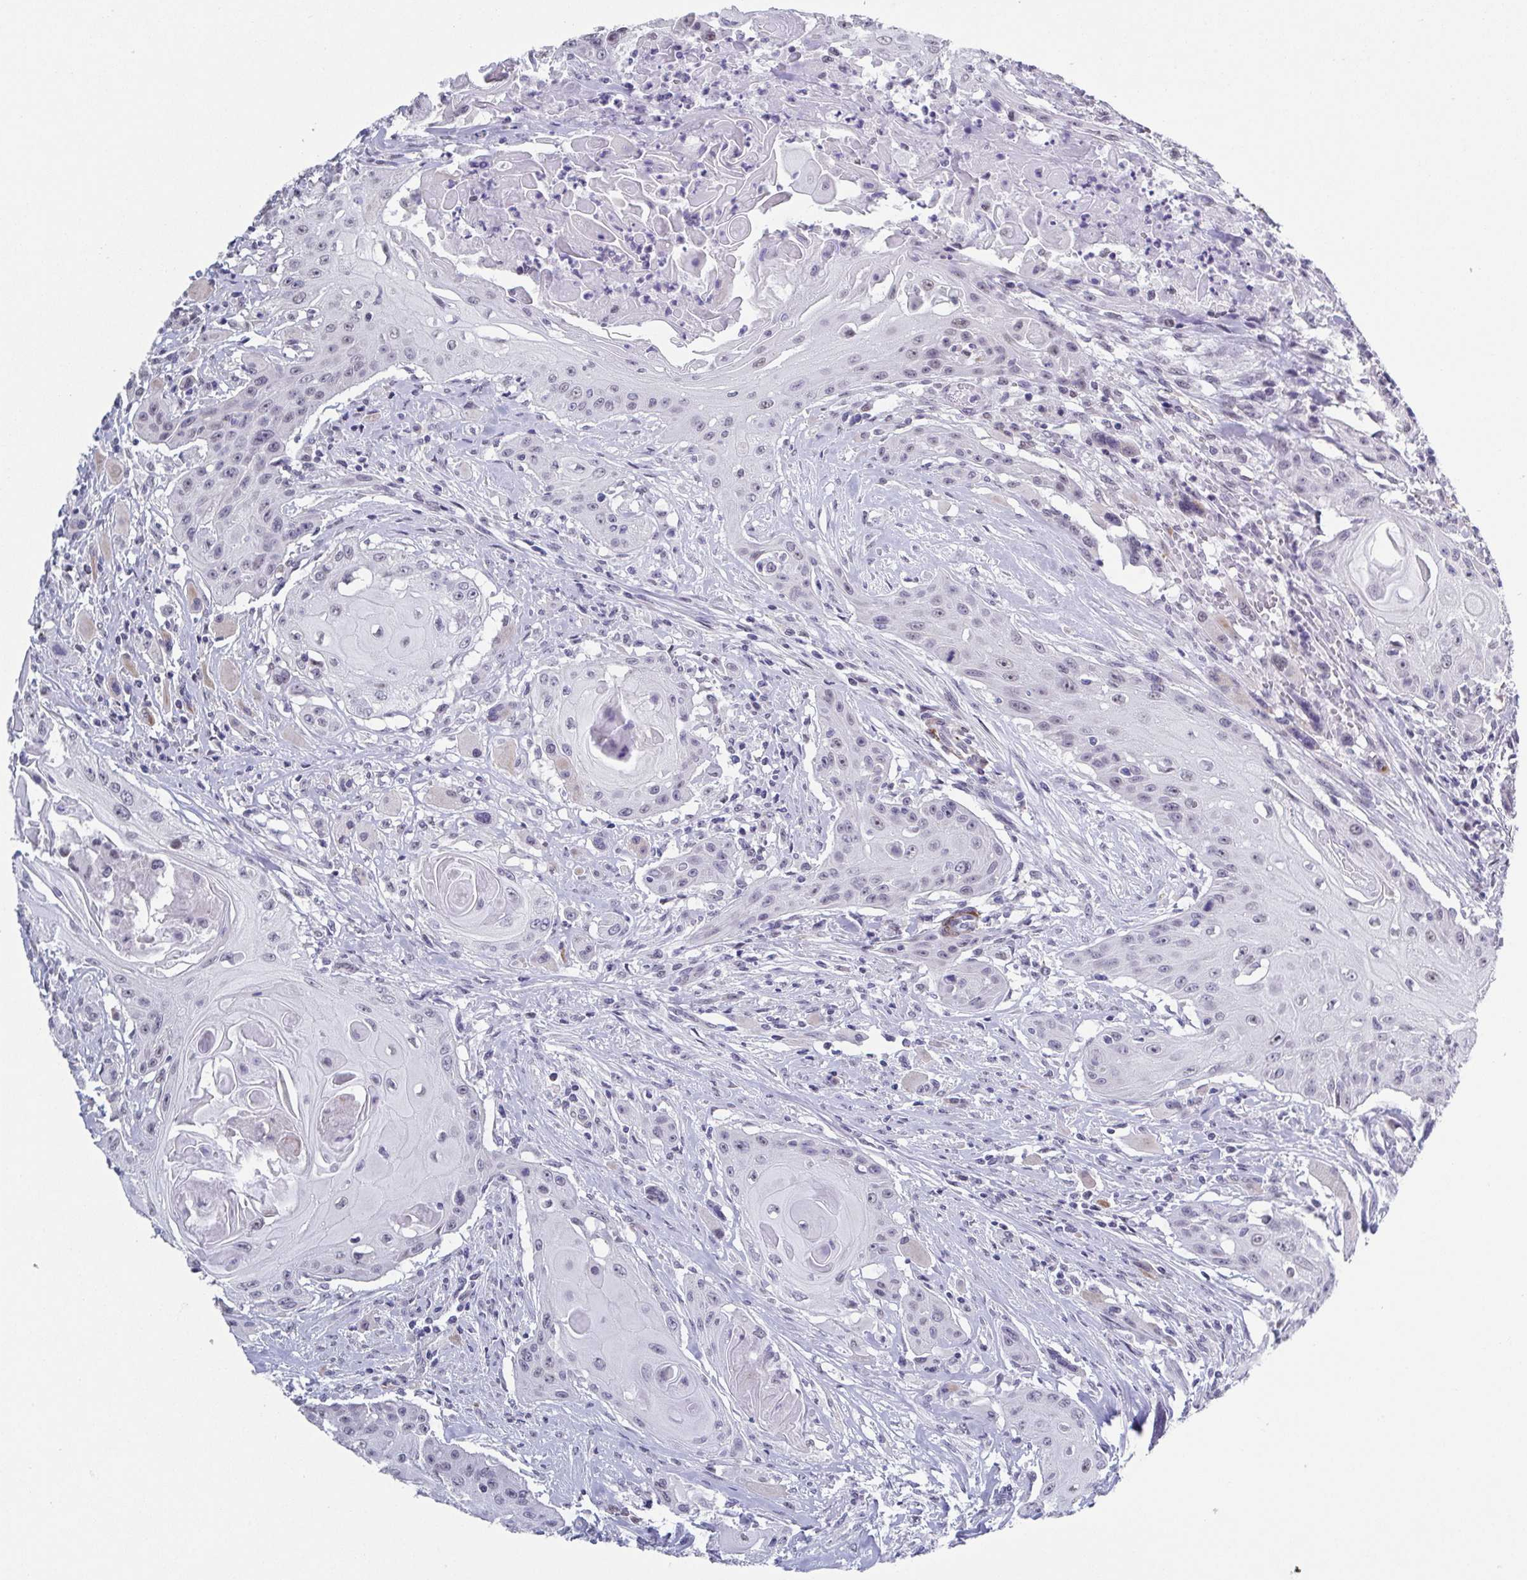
{"staining": {"intensity": "negative", "quantity": "none", "location": "none"}, "tissue": "head and neck cancer", "cell_type": "Tumor cells", "image_type": "cancer", "snomed": [{"axis": "morphology", "description": "Squamous cell carcinoma, NOS"}, {"axis": "topography", "description": "Oral tissue"}, {"axis": "topography", "description": "Head-Neck"}, {"axis": "topography", "description": "Neck, NOS"}], "caption": "Tumor cells show no significant protein positivity in squamous cell carcinoma (head and neck). The staining is performed using DAB brown chromogen with nuclei counter-stained in using hematoxylin.", "gene": "TMEM92", "patient": {"sex": "female", "age": 55}}